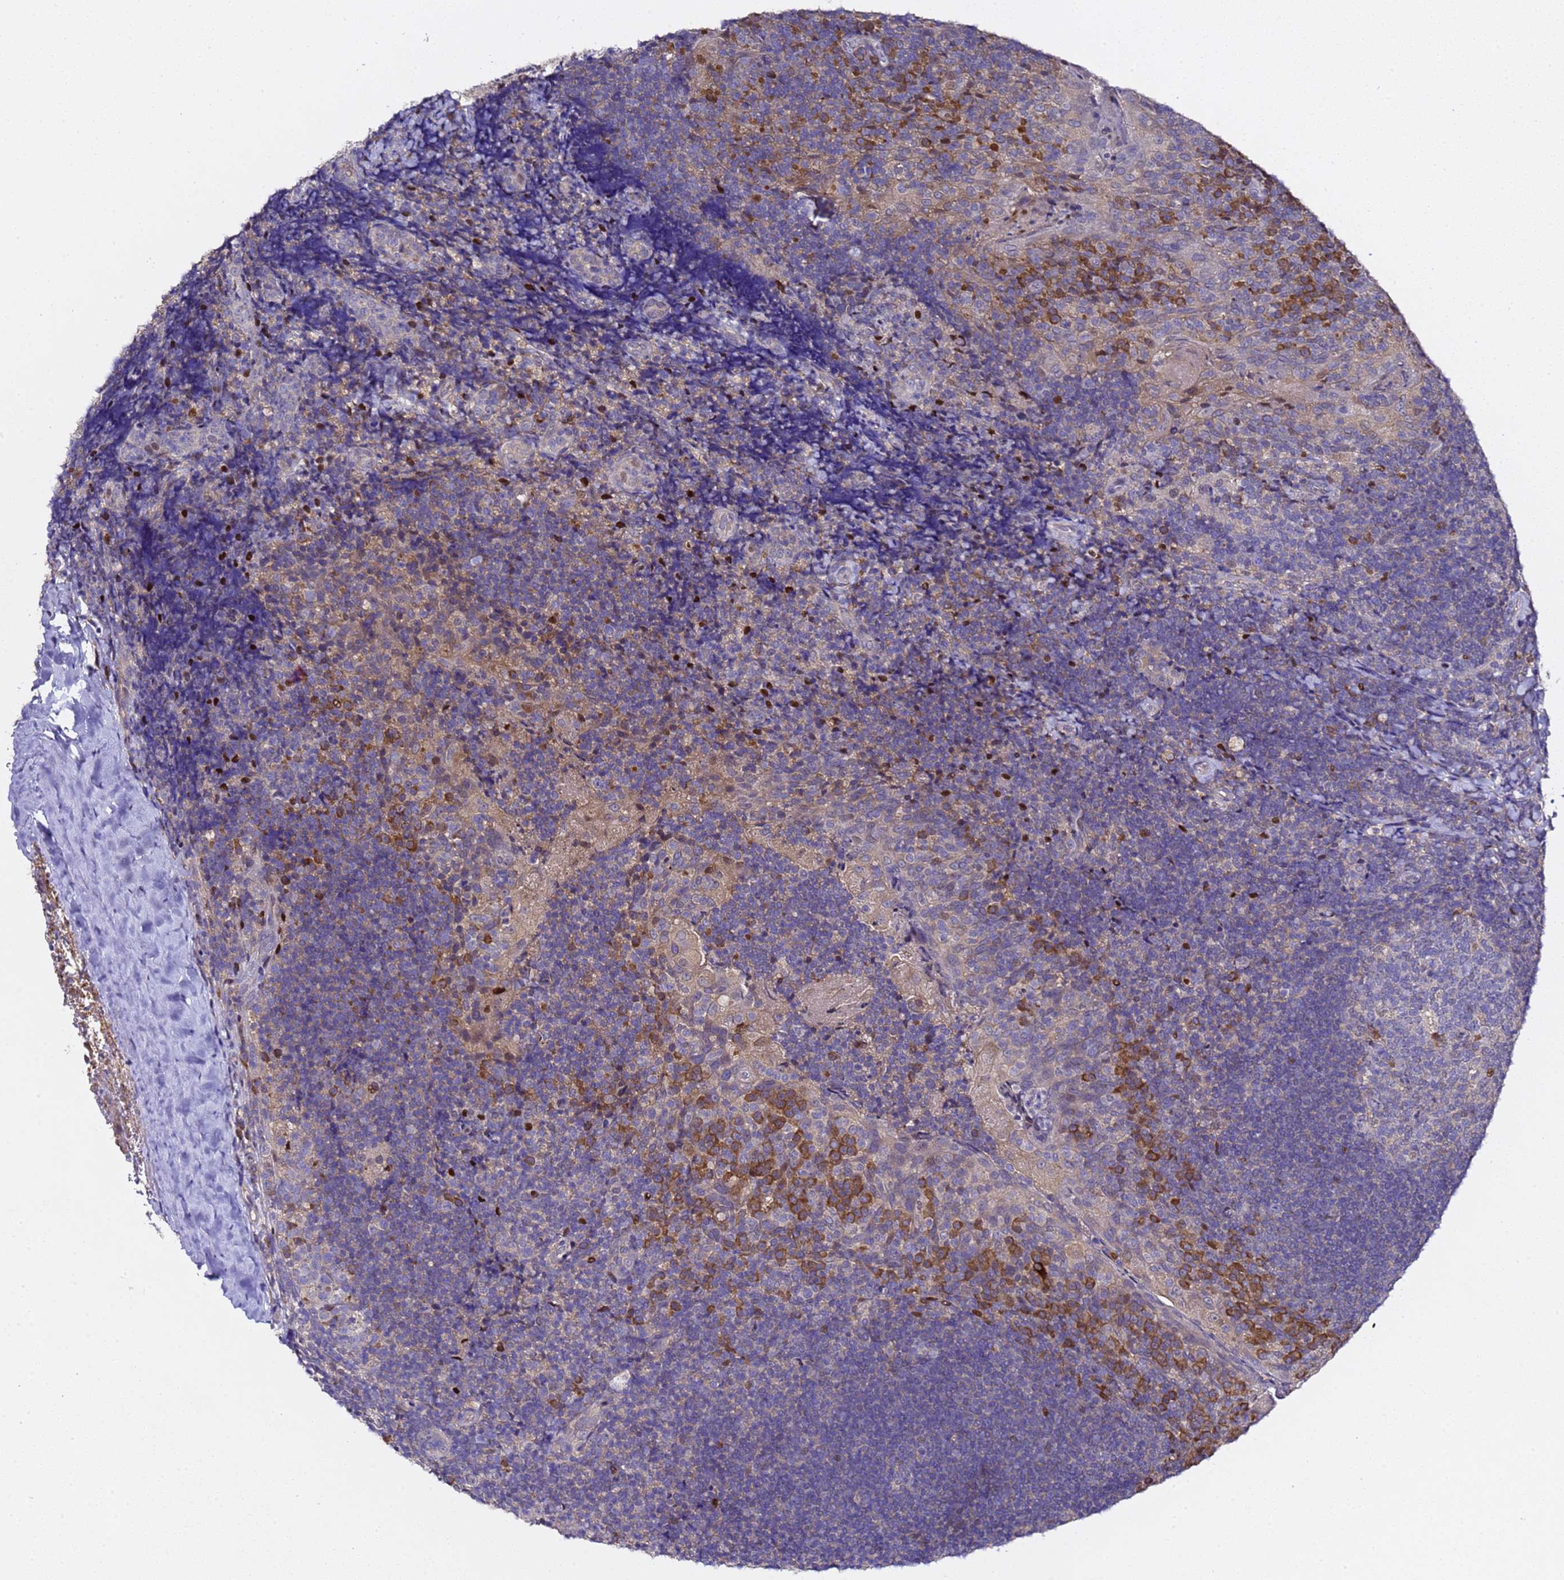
{"staining": {"intensity": "moderate", "quantity": "<25%", "location": "cytoplasmic/membranous"}, "tissue": "tonsil", "cell_type": "Germinal center cells", "image_type": "normal", "snomed": [{"axis": "morphology", "description": "Normal tissue, NOS"}, {"axis": "topography", "description": "Tonsil"}], "caption": "A brown stain highlights moderate cytoplasmic/membranous positivity of a protein in germinal center cells of benign human tonsil. (DAB (3,3'-diaminobenzidine) IHC, brown staining for protein, blue staining for nuclei).", "gene": "ALG3", "patient": {"sex": "male", "age": 17}}